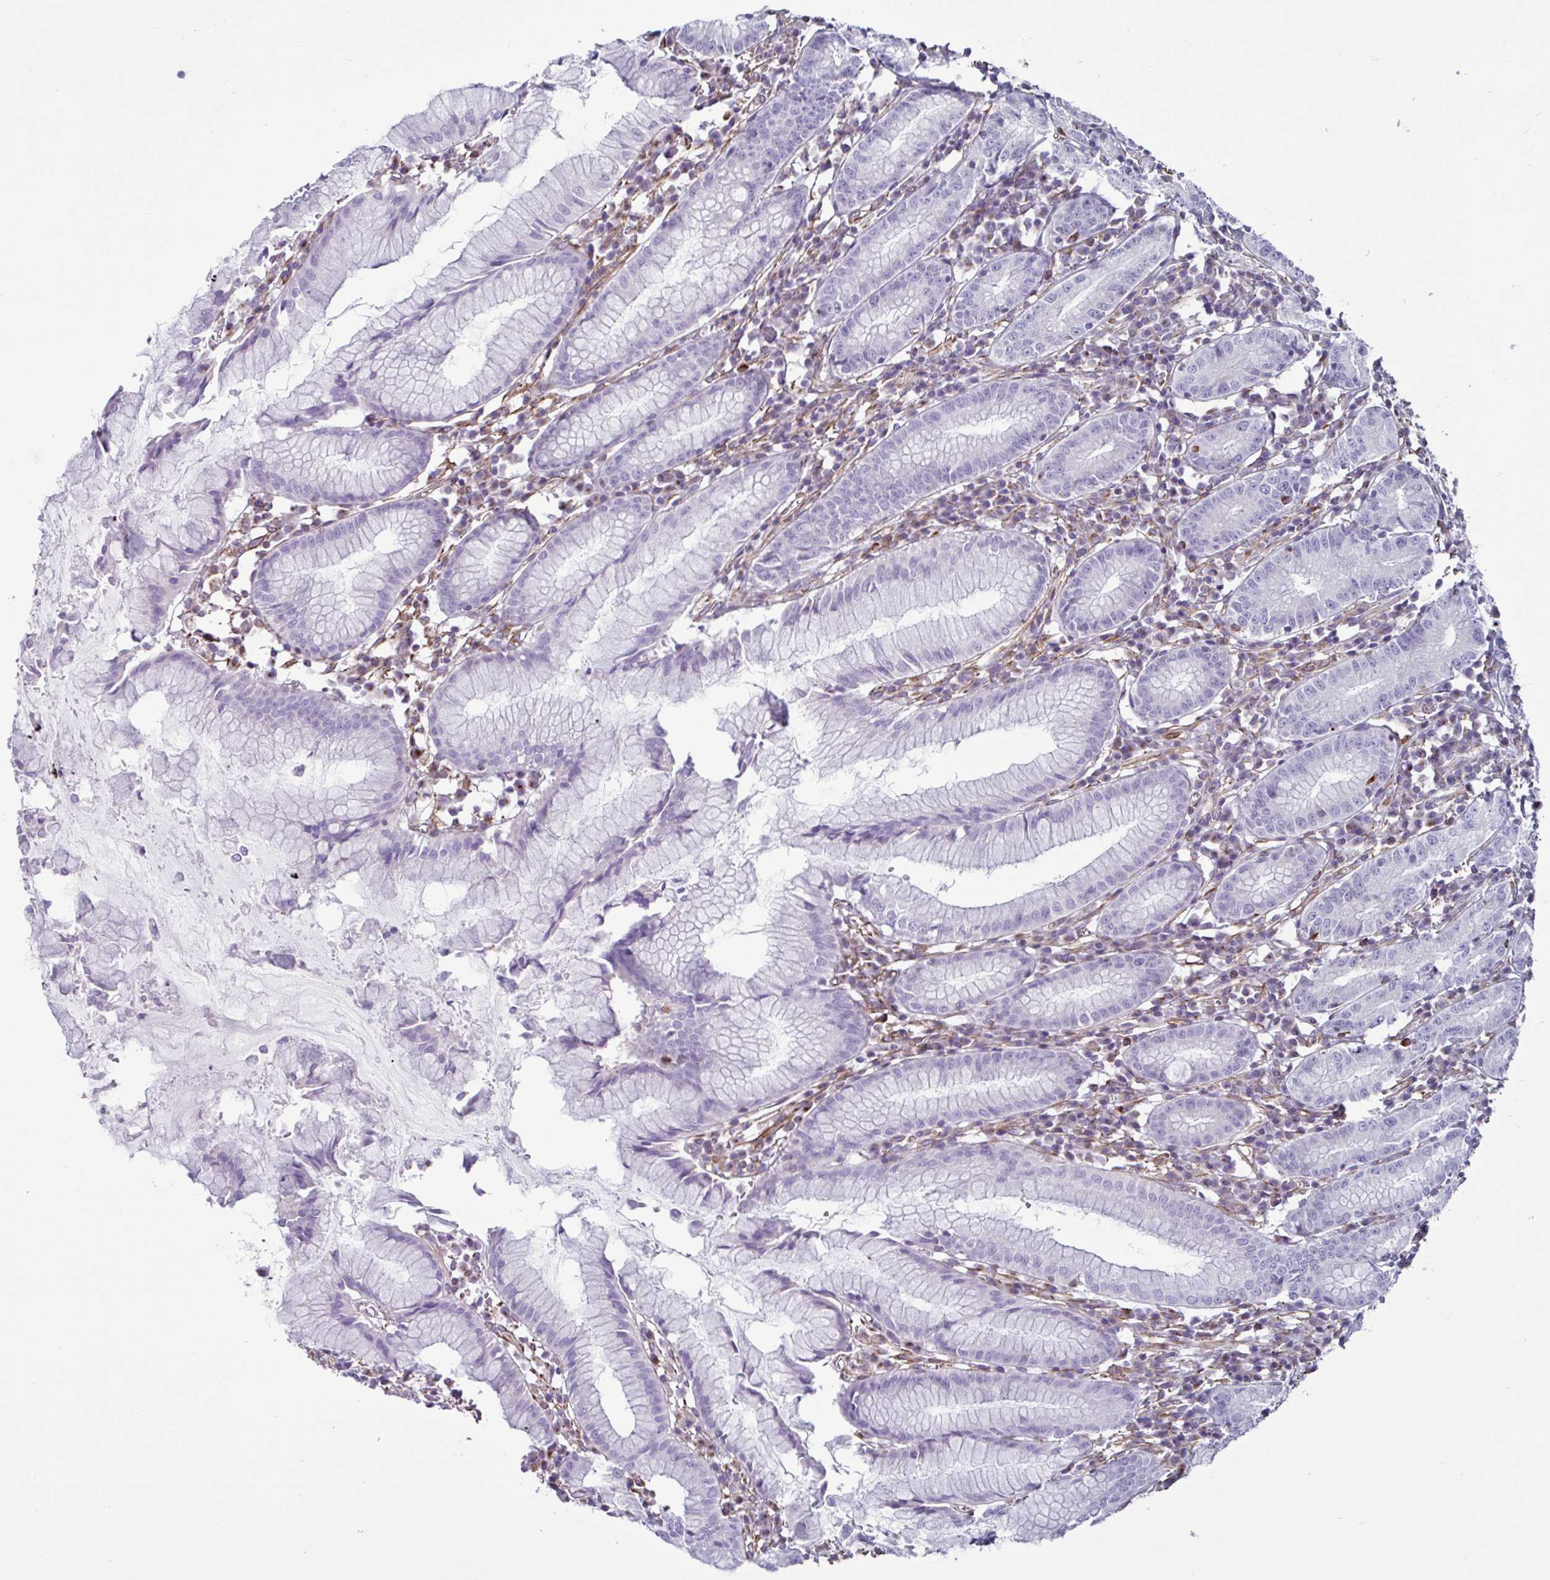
{"staining": {"intensity": "negative", "quantity": "none", "location": "none"}, "tissue": "stomach", "cell_type": "Glandular cells", "image_type": "normal", "snomed": [{"axis": "morphology", "description": "Normal tissue, NOS"}, {"axis": "topography", "description": "Stomach"}], "caption": "Photomicrograph shows no protein expression in glandular cells of unremarkable stomach. (Brightfield microscopy of DAB (3,3'-diaminobenzidine) immunohistochemistry (IHC) at high magnification).", "gene": "TMEM86B", "patient": {"sex": "male", "age": 55}}